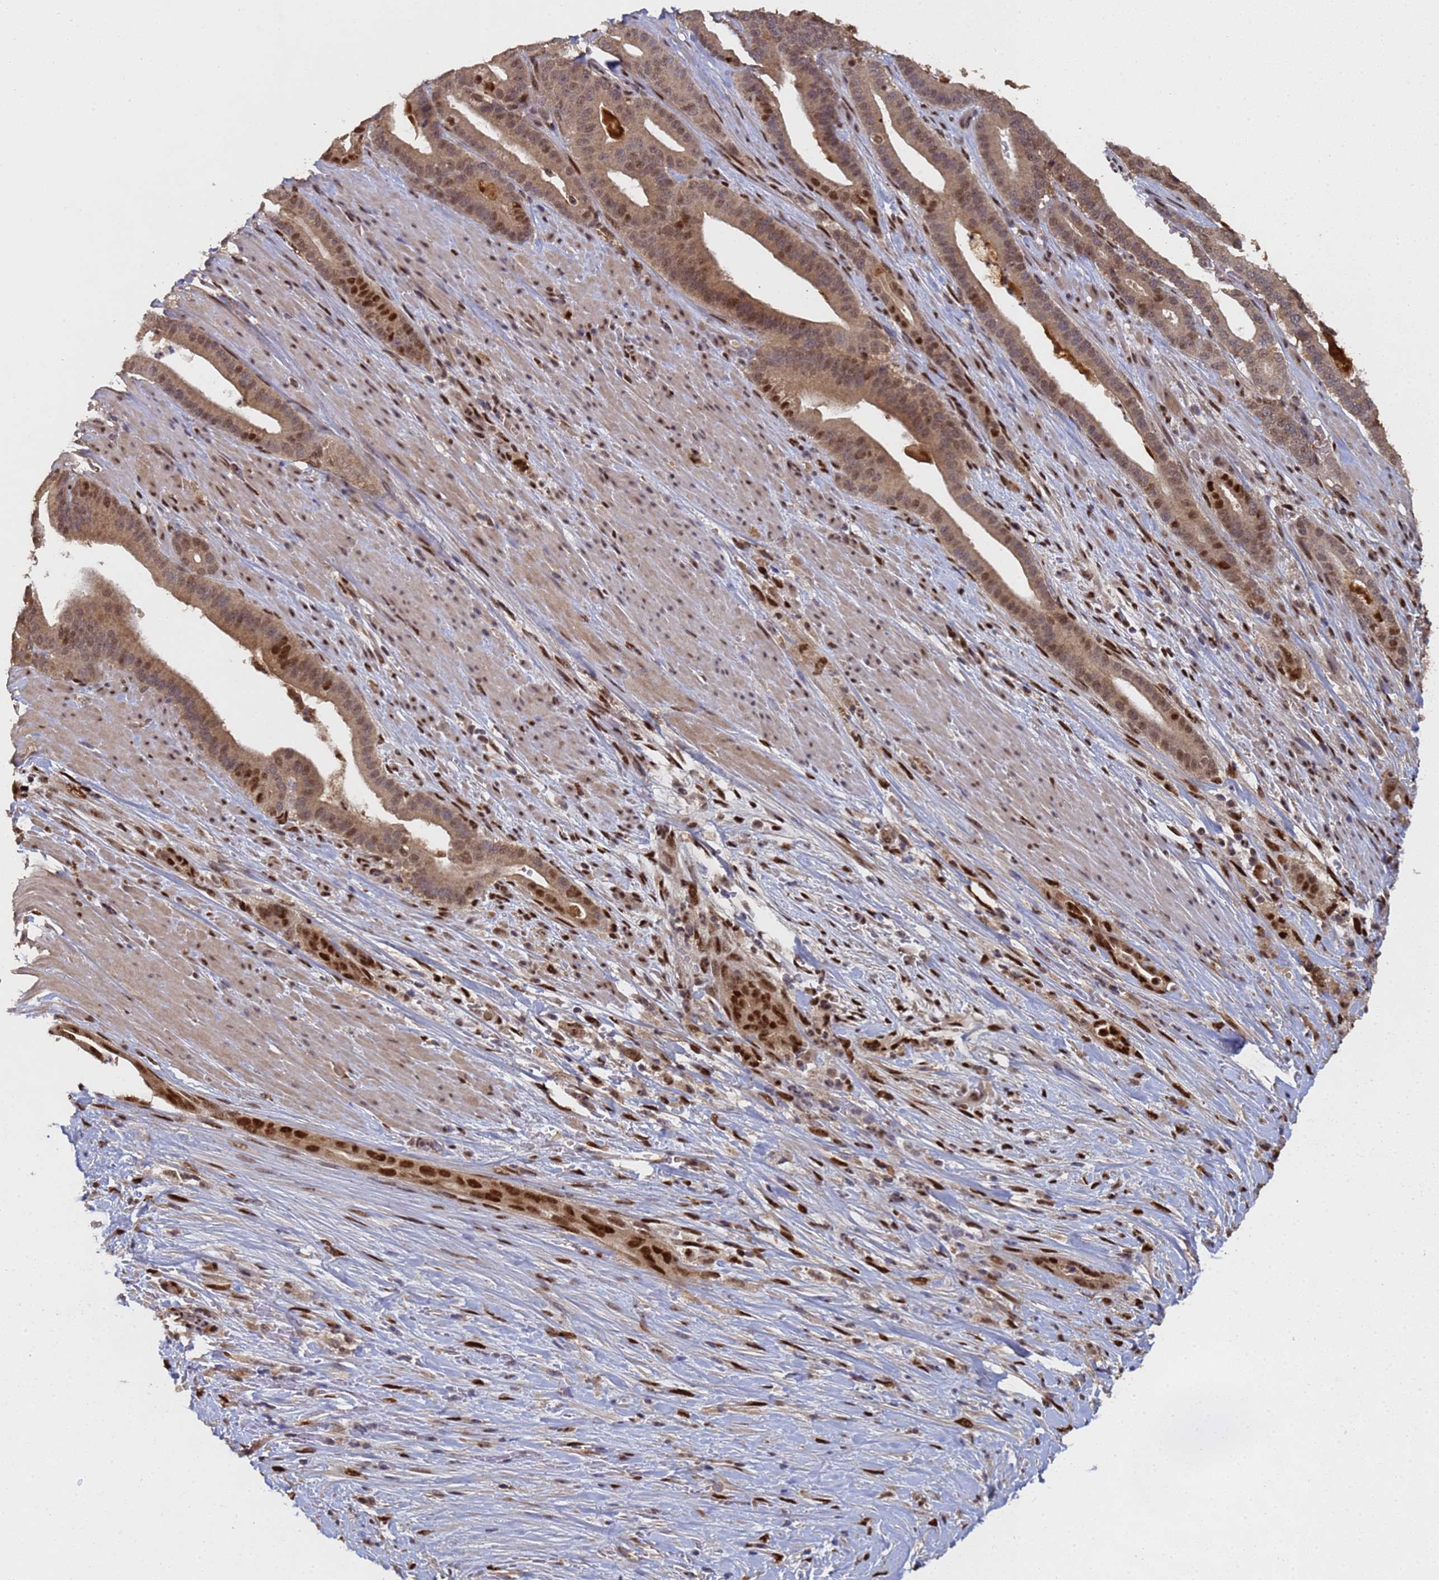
{"staining": {"intensity": "moderate", "quantity": ">75%", "location": "cytoplasmic/membranous,nuclear"}, "tissue": "pancreatic cancer", "cell_type": "Tumor cells", "image_type": "cancer", "snomed": [{"axis": "morphology", "description": "Adenocarcinoma, NOS"}, {"axis": "topography", "description": "Pancreas"}], "caption": "Immunohistochemistry (DAB (3,3'-diaminobenzidine)) staining of human pancreatic cancer demonstrates moderate cytoplasmic/membranous and nuclear protein expression in approximately >75% of tumor cells.", "gene": "SECISBP2", "patient": {"sex": "male", "age": 63}}